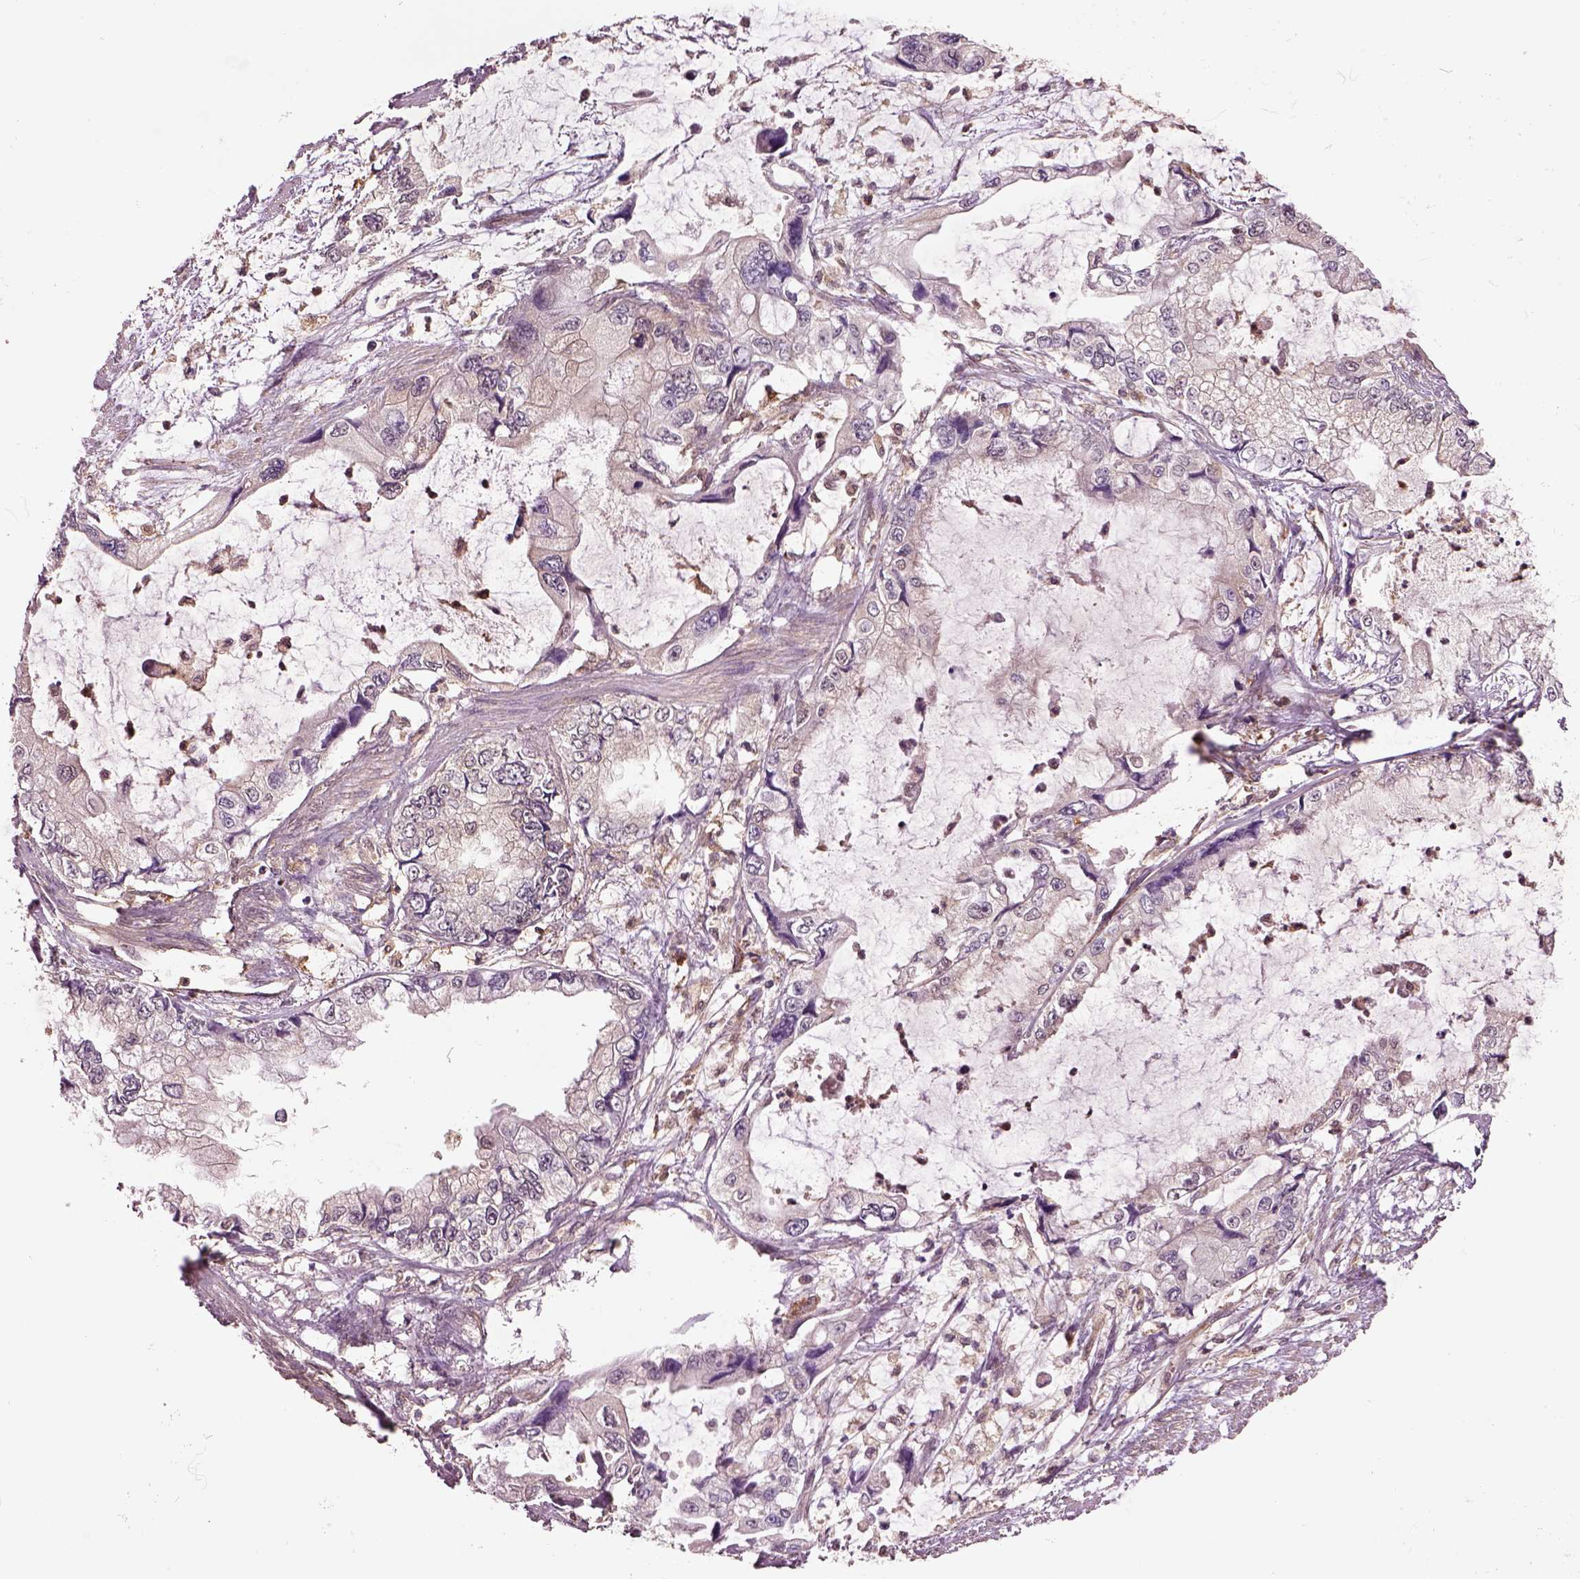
{"staining": {"intensity": "negative", "quantity": "none", "location": "none"}, "tissue": "stomach cancer", "cell_type": "Tumor cells", "image_type": "cancer", "snomed": [{"axis": "morphology", "description": "Adenocarcinoma, NOS"}, {"axis": "topography", "description": "Pancreas"}, {"axis": "topography", "description": "Stomach, upper"}, {"axis": "topography", "description": "Stomach"}], "caption": "This is an IHC photomicrograph of human stomach adenocarcinoma. There is no staining in tumor cells.", "gene": "MDP1", "patient": {"sex": "male", "age": 77}}